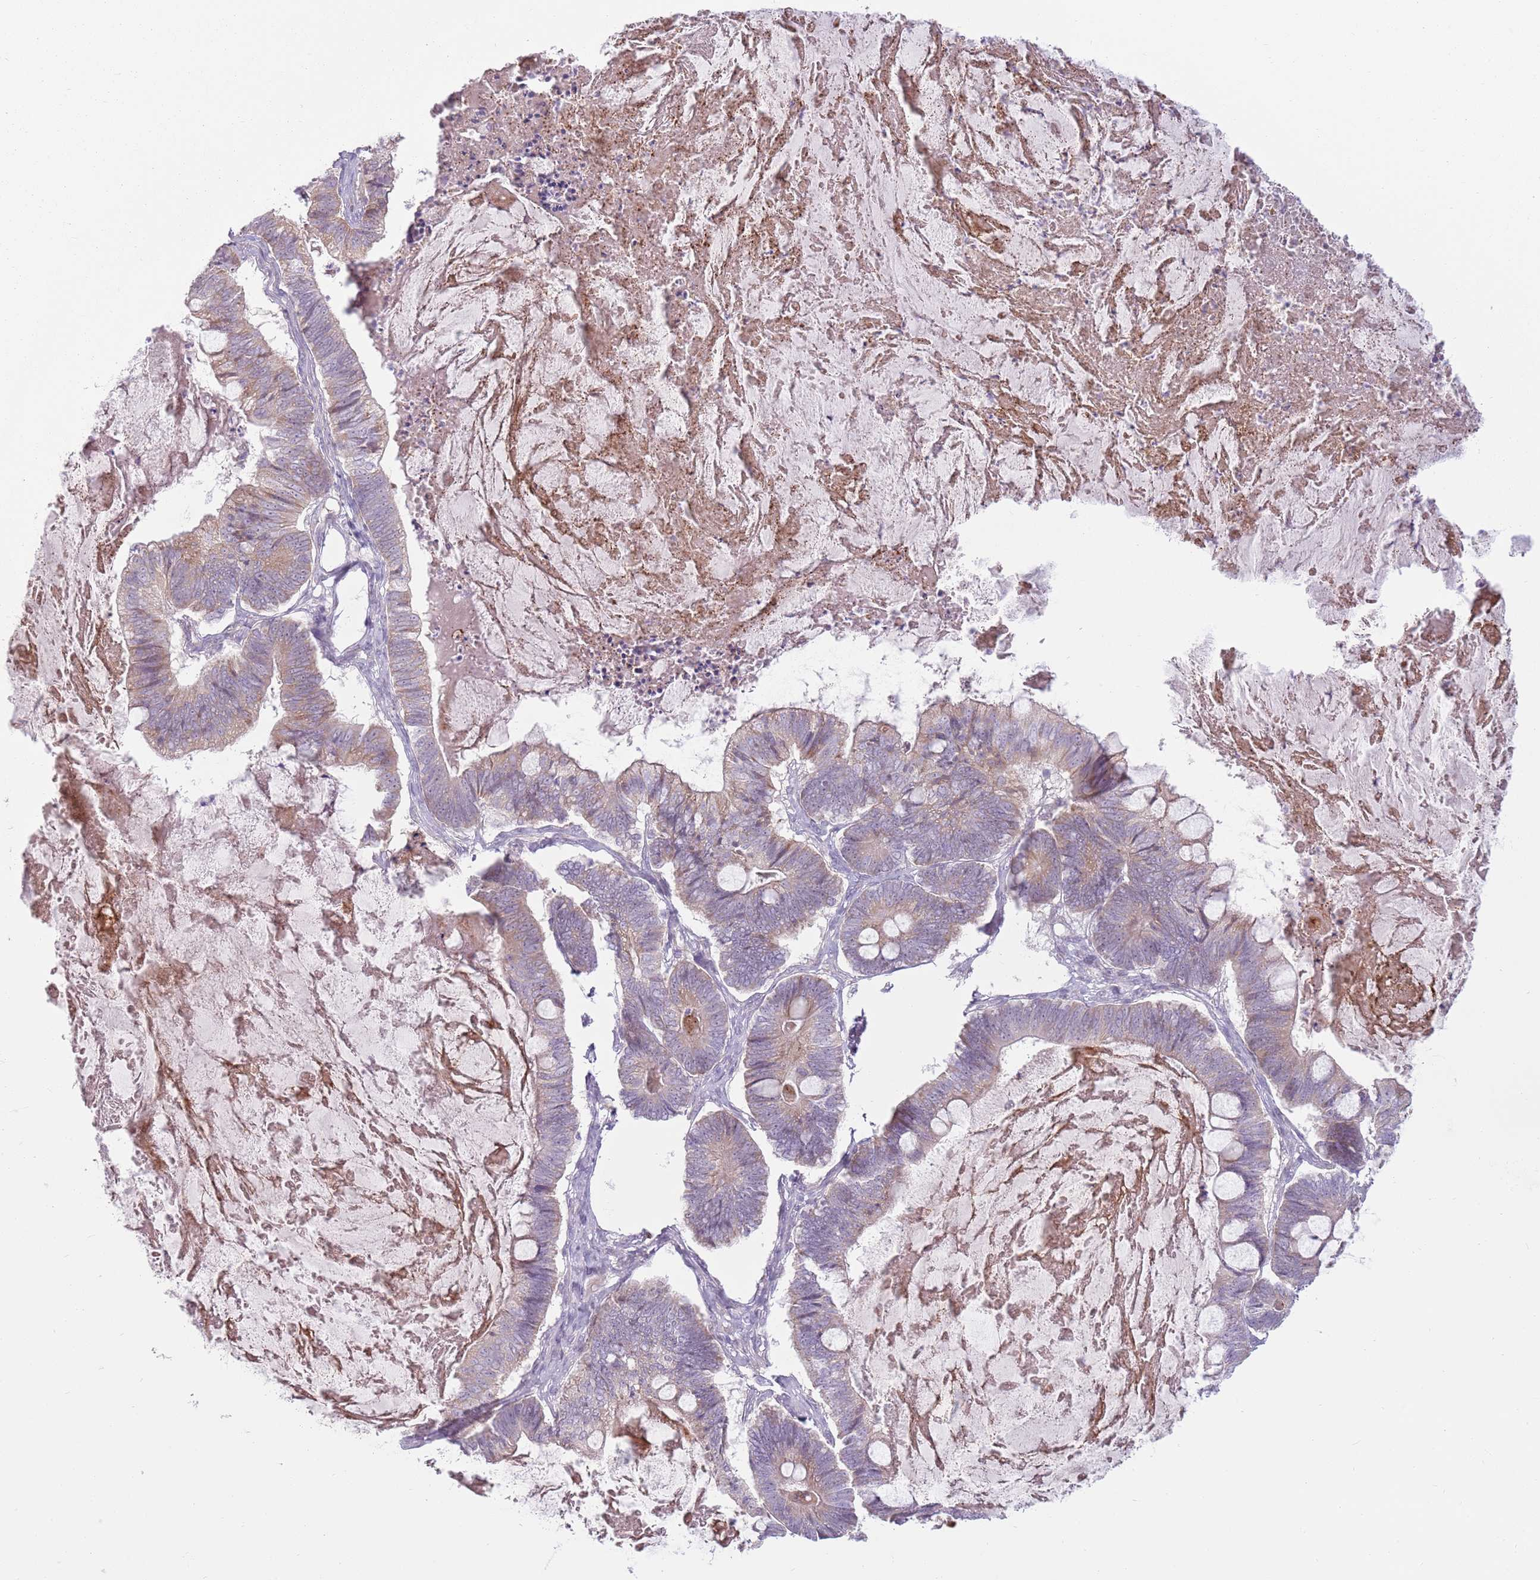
{"staining": {"intensity": "weak", "quantity": "25%-75%", "location": "cytoplasmic/membranous"}, "tissue": "ovarian cancer", "cell_type": "Tumor cells", "image_type": "cancer", "snomed": [{"axis": "morphology", "description": "Cystadenocarcinoma, mucinous, NOS"}, {"axis": "topography", "description": "Ovary"}], "caption": "Protein staining of ovarian cancer (mucinous cystadenocarcinoma) tissue exhibits weak cytoplasmic/membranous staining in approximately 25%-75% of tumor cells. (Stains: DAB in brown, nuclei in blue, Microscopy: brightfield microscopy at high magnification).", "gene": "HSPA14", "patient": {"sex": "female", "age": 61}}